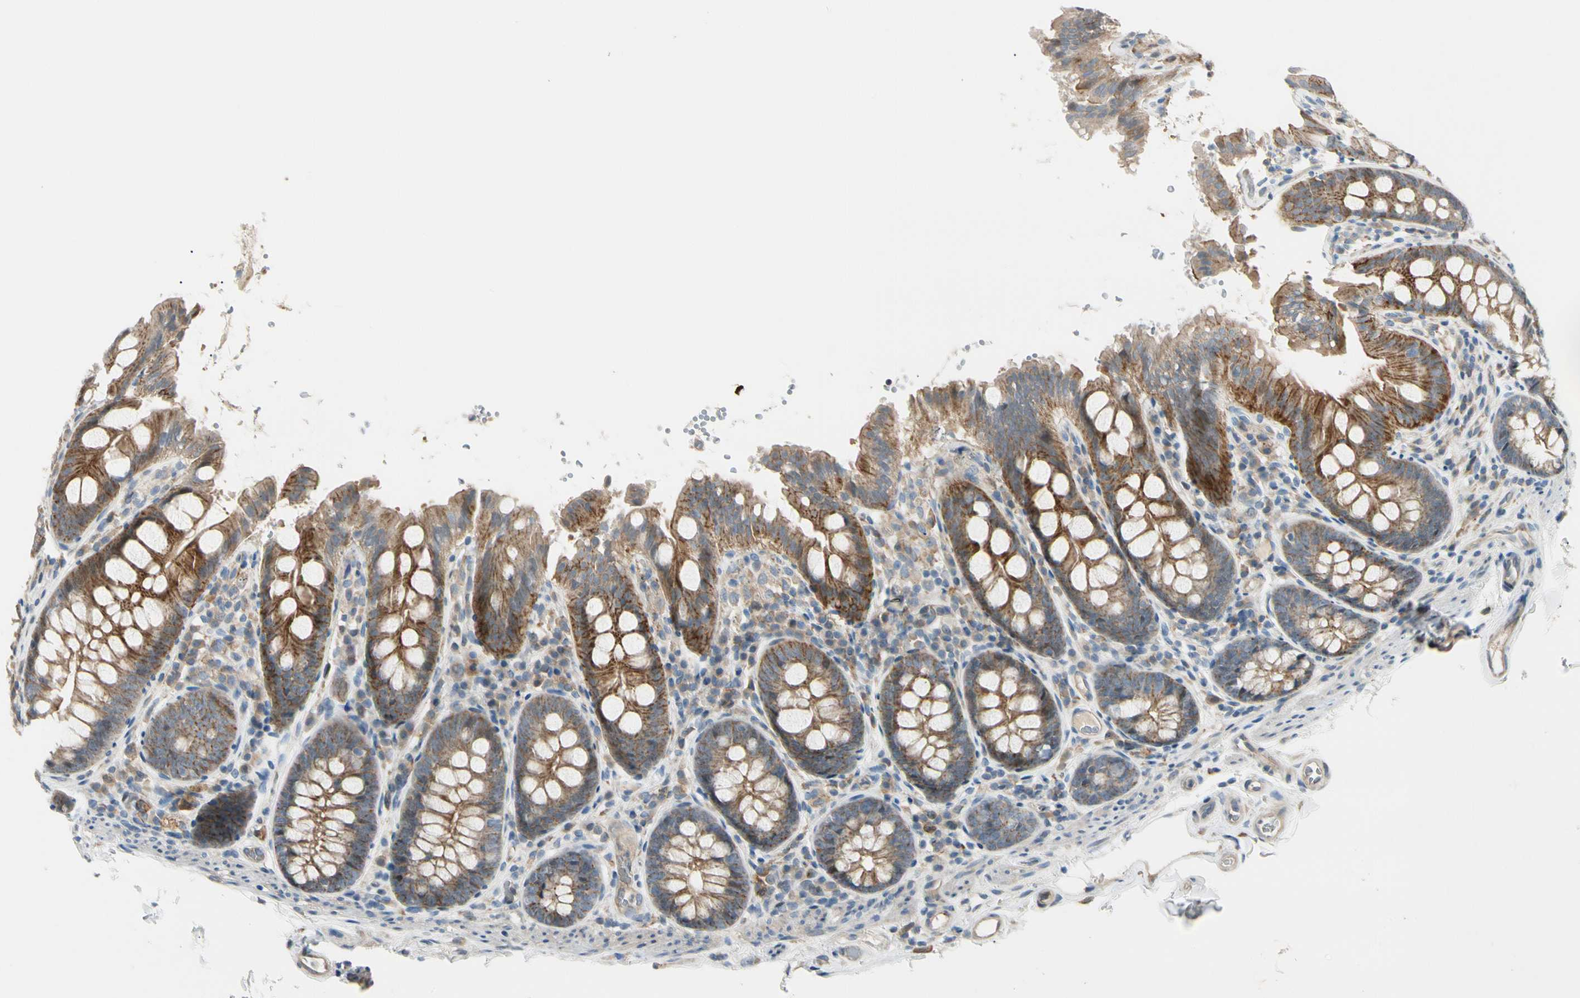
{"staining": {"intensity": "weak", "quantity": ">75%", "location": "cytoplasmic/membranous"}, "tissue": "colon", "cell_type": "Endothelial cells", "image_type": "normal", "snomed": [{"axis": "morphology", "description": "Normal tissue, NOS"}, {"axis": "topography", "description": "Colon"}], "caption": "Immunohistochemistry (IHC) staining of benign colon, which reveals low levels of weak cytoplasmic/membranous staining in approximately >75% of endothelial cells indicating weak cytoplasmic/membranous protein positivity. The staining was performed using DAB (3,3'-diaminobenzidine) (brown) for protein detection and nuclei were counterstained in hematoxylin (blue).", "gene": "P3H2", "patient": {"sex": "female", "age": 61}}